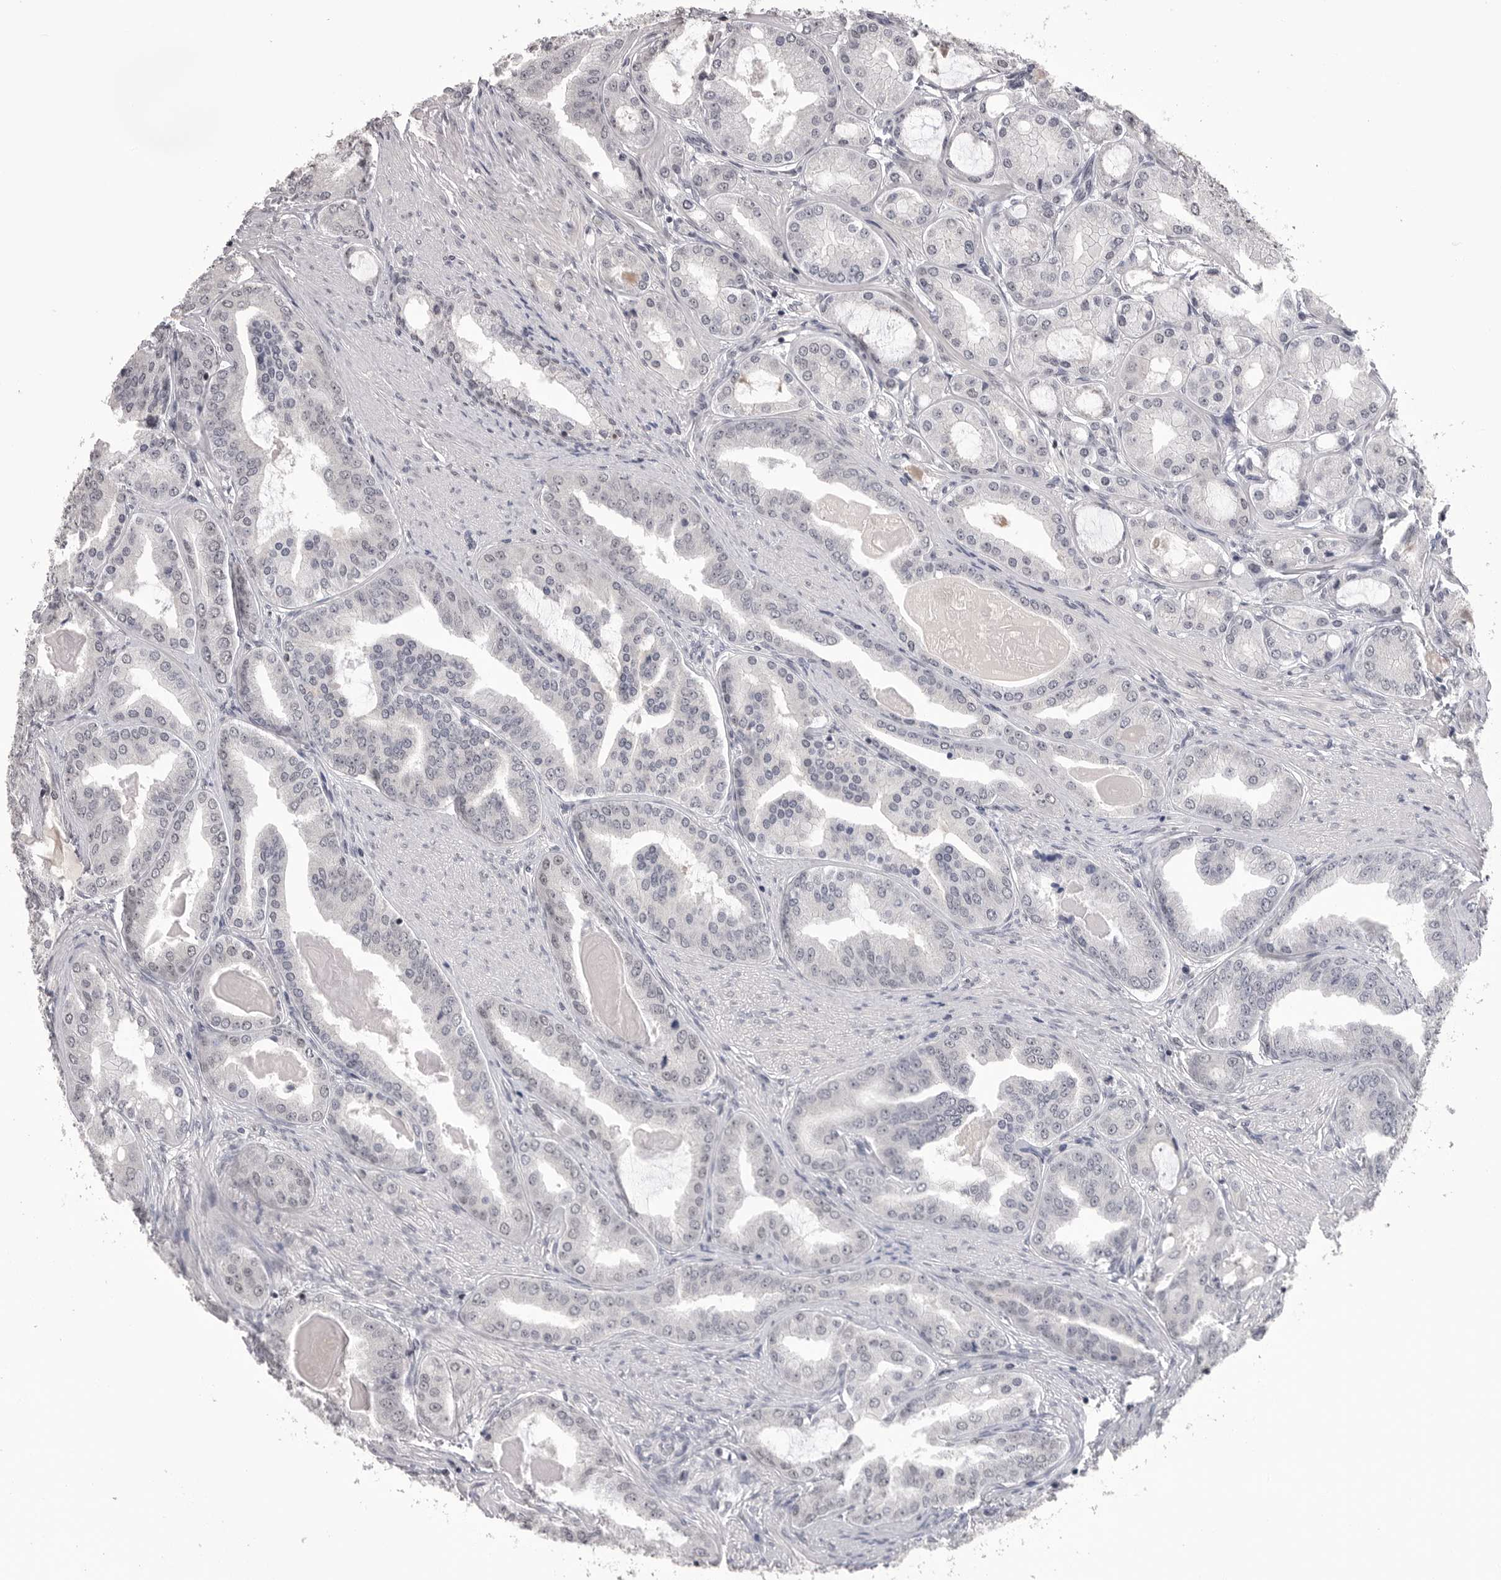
{"staining": {"intensity": "negative", "quantity": "none", "location": "none"}, "tissue": "prostate cancer", "cell_type": "Tumor cells", "image_type": "cancer", "snomed": [{"axis": "morphology", "description": "Adenocarcinoma, High grade"}, {"axis": "topography", "description": "Prostate"}], "caption": "An immunohistochemistry (IHC) micrograph of prostate high-grade adenocarcinoma is shown. There is no staining in tumor cells of prostate high-grade adenocarcinoma.", "gene": "DLG2", "patient": {"sex": "male", "age": 60}}